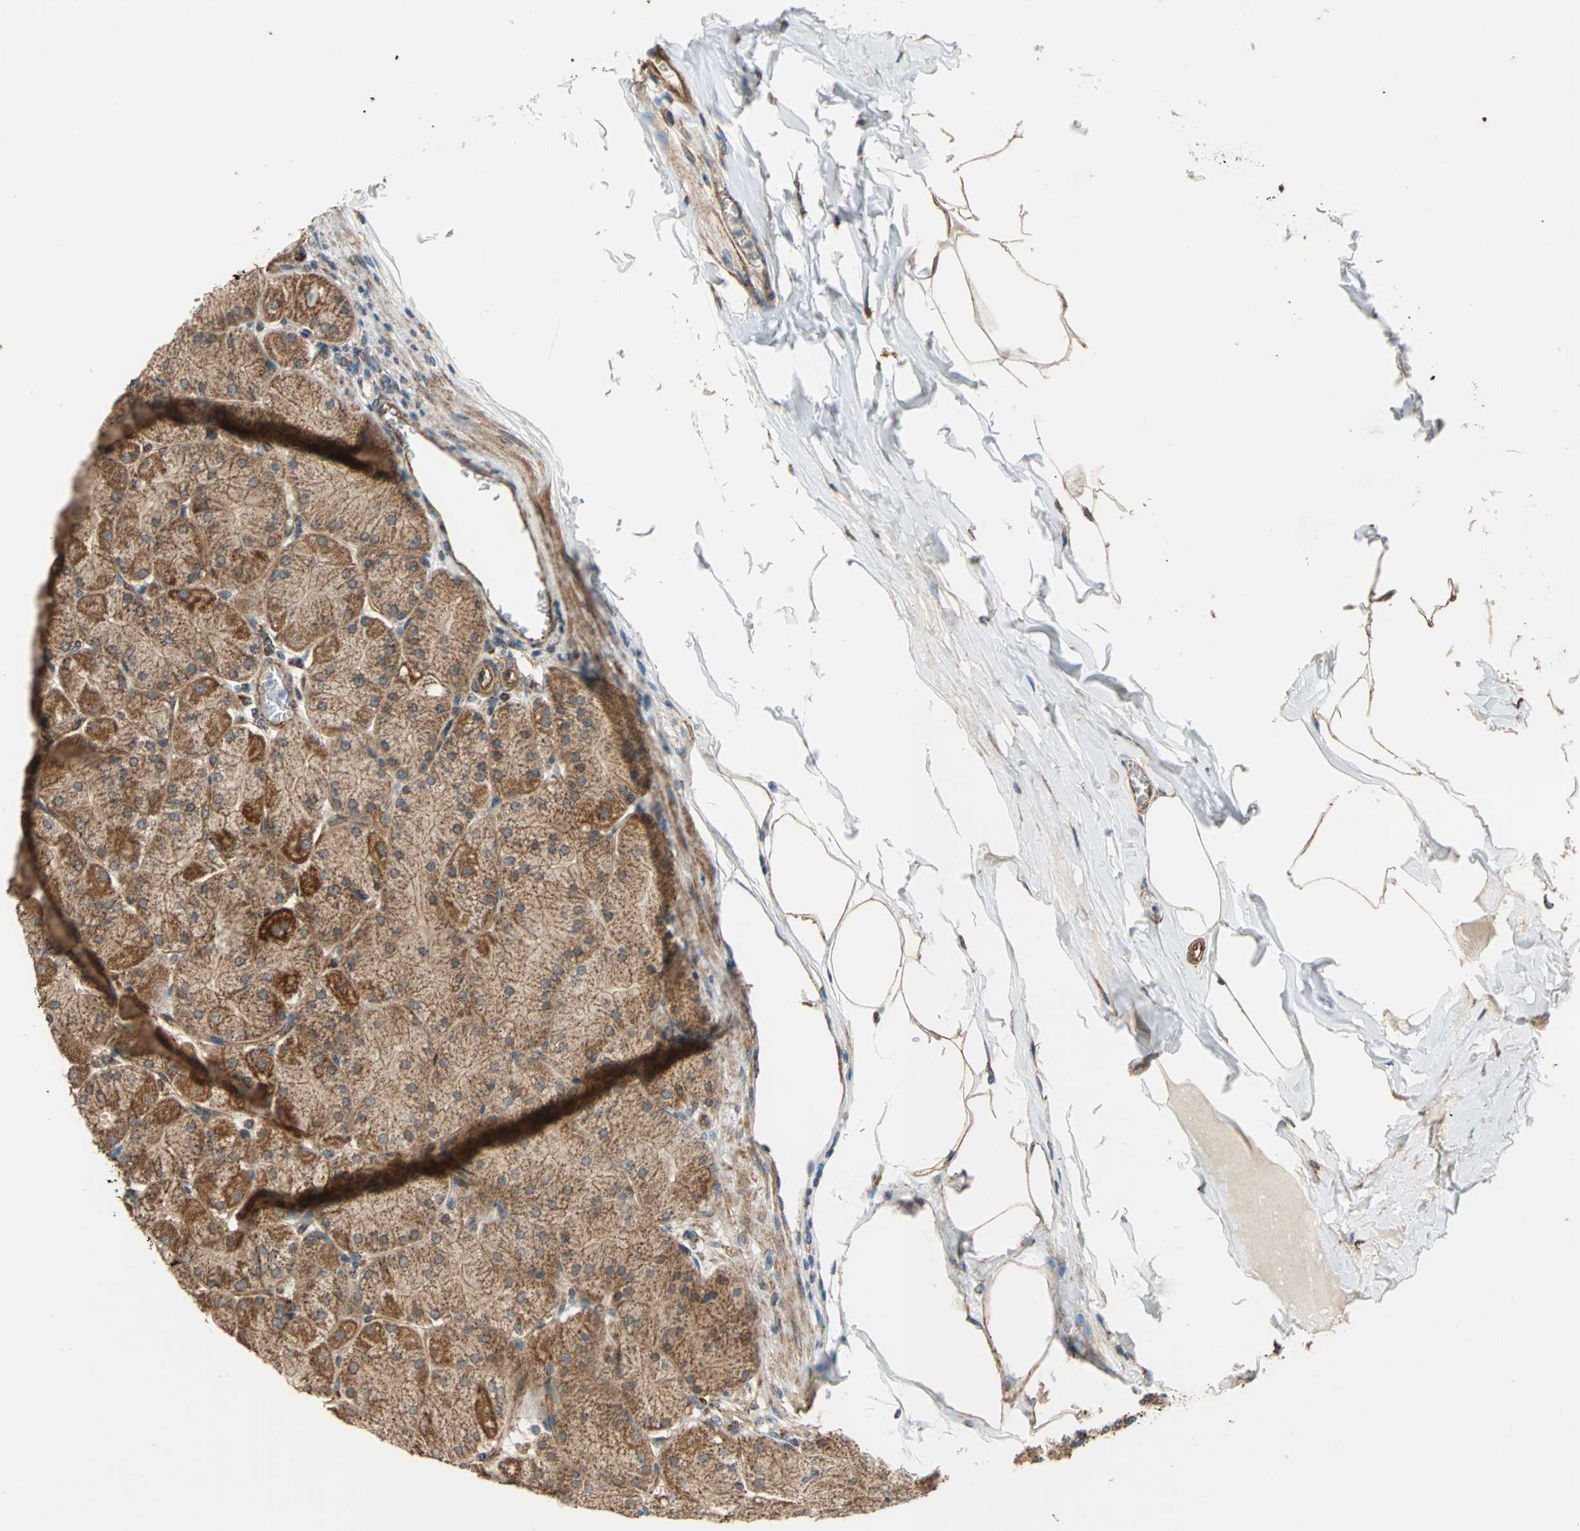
{"staining": {"intensity": "strong", "quantity": ">75%", "location": "cytoplasmic/membranous"}, "tissue": "stomach", "cell_type": "Glandular cells", "image_type": "normal", "snomed": [{"axis": "morphology", "description": "Normal tissue, NOS"}, {"axis": "topography", "description": "Stomach, upper"}], "caption": "Immunohistochemical staining of benign stomach reveals >75% levels of strong cytoplasmic/membranous protein positivity in about >75% of glandular cells. Using DAB (brown) and hematoxylin (blue) stains, captured at high magnification using brightfield microscopy.", "gene": "MRPS22", "patient": {"sex": "female", "age": 56}}